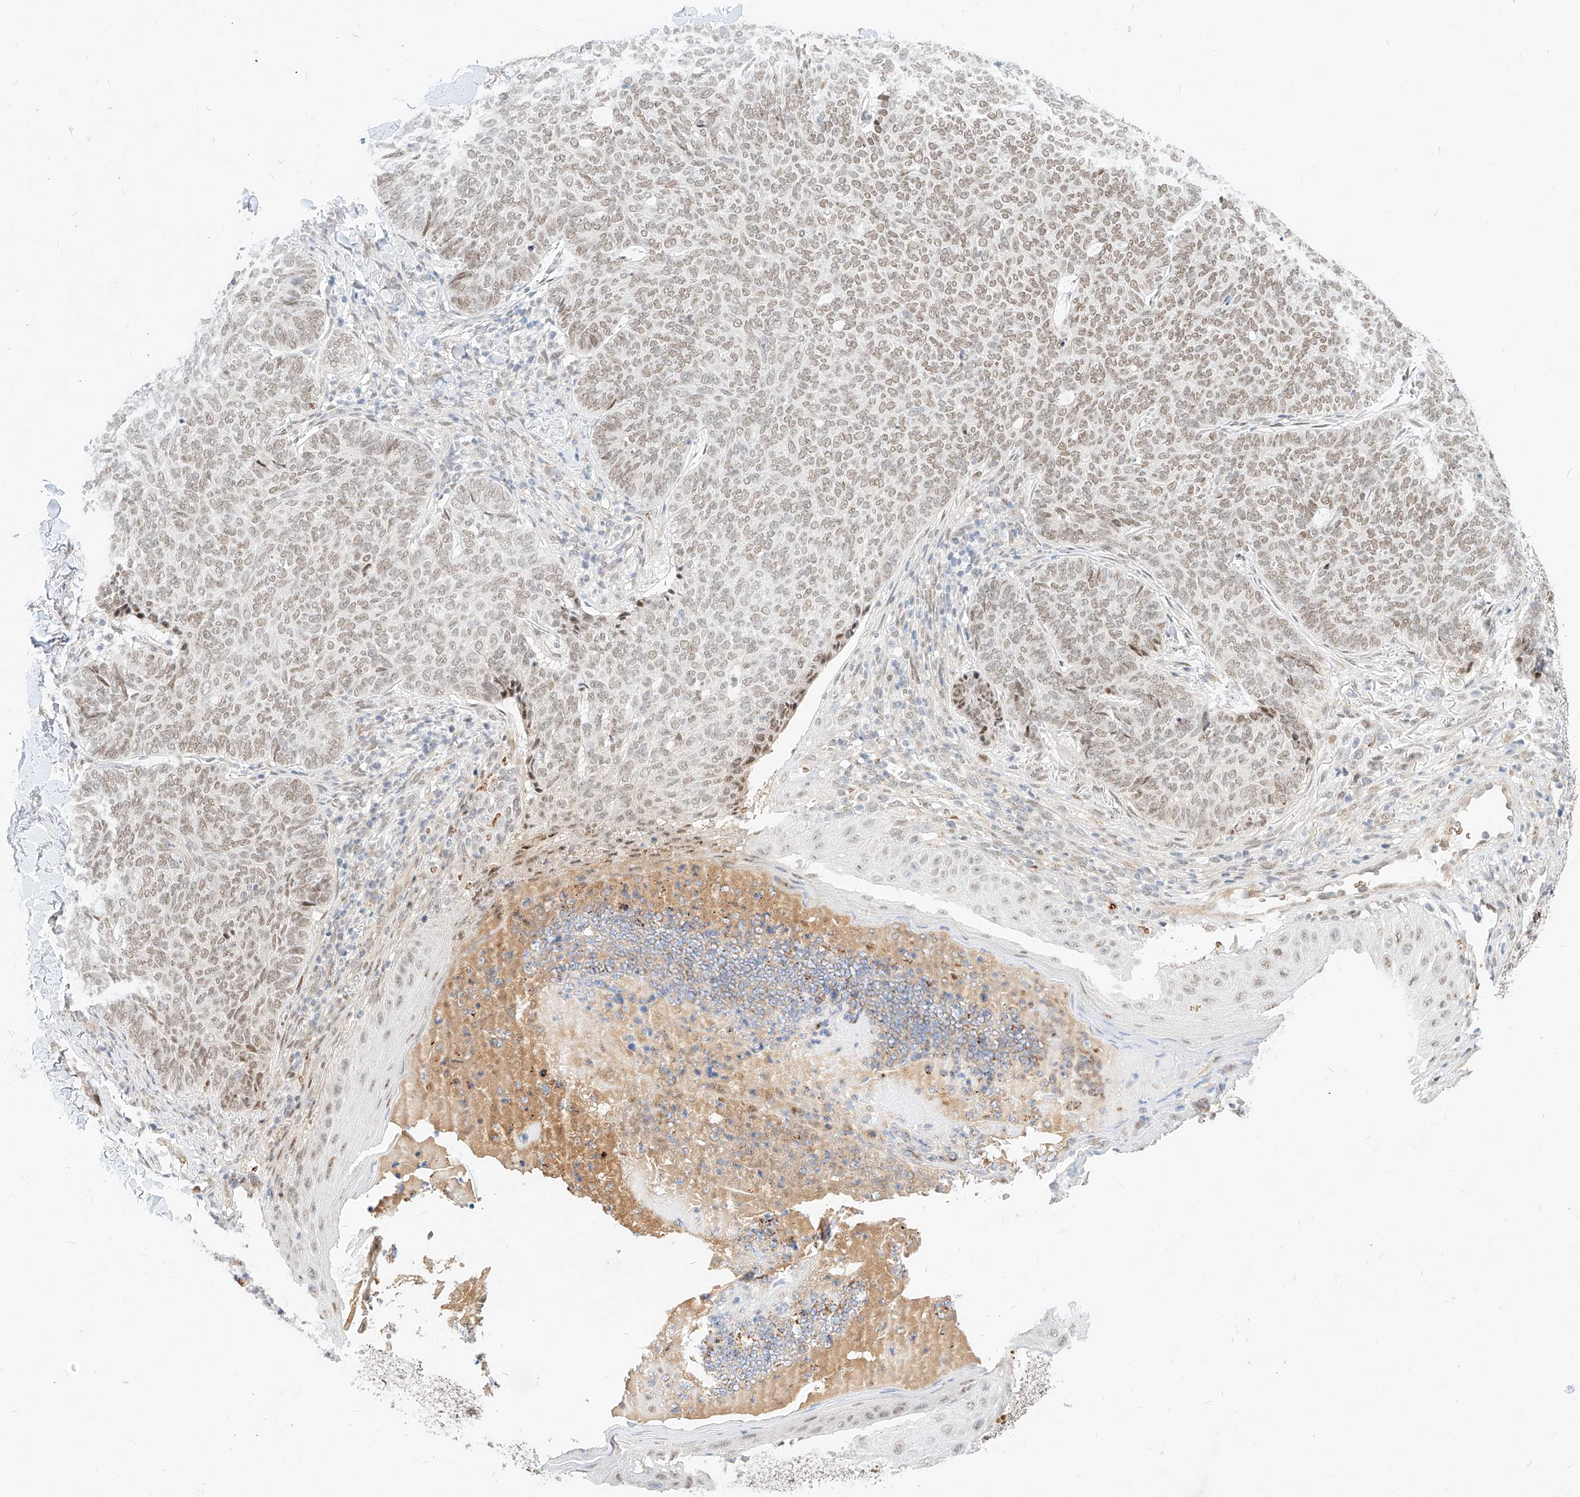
{"staining": {"intensity": "weak", "quantity": ">75%", "location": "nuclear"}, "tissue": "skin cancer", "cell_type": "Tumor cells", "image_type": "cancer", "snomed": [{"axis": "morphology", "description": "Normal tissue, NOS"}, {"axis": "morphology", "description": "Basal cell carcinoma"}, {"axis": "topography", "description": "Skin"}], "caption": "DAB (3,3'-diaminobenzidine) immunohistochemical staining of human skin cancer (basal cell carcinoma) shows weak nuclear protein staining in about >75% of tumor cells.", "gene": "CBX8", "patient": {"sex": "male", "age": 50}}